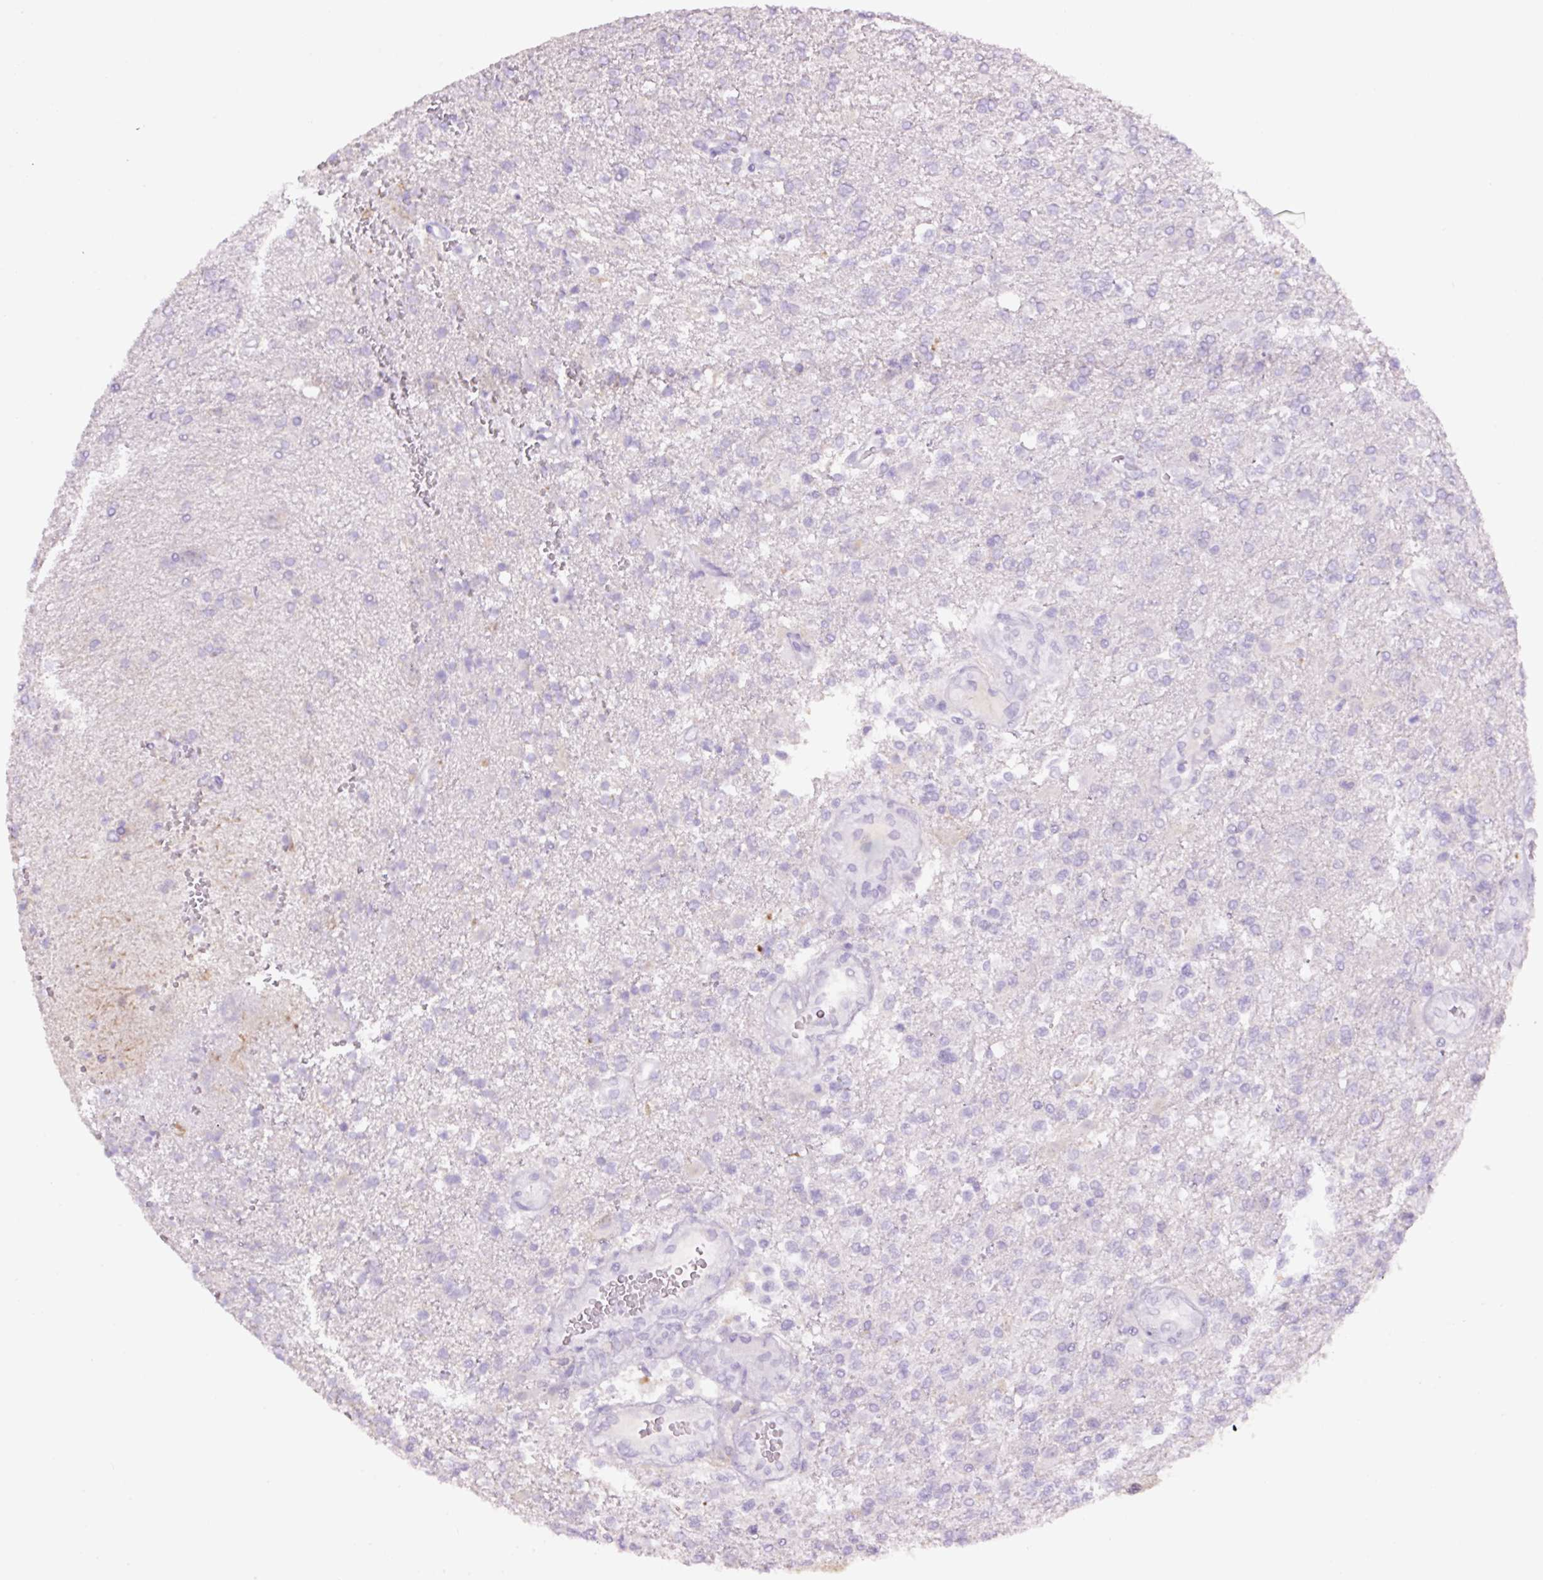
{"staining": {"intensity": "negative", "quantity": "none", "location": "none"}, "tissue": "glioma", "cell_type": "Tumor cells", "image_type": "cancer", "snomed": [{"axis": "morphology", "description": "Glioma, malignant, High grade"}, {"axis": "topography", "description": "Brain"}], "caption": "A photomicrograph of malignant high-grade glioma stained for a protein reveals no brown staining in tumor cells.", "gene": "MFSD3", "patient": {"sex": "male", "age": 56}}